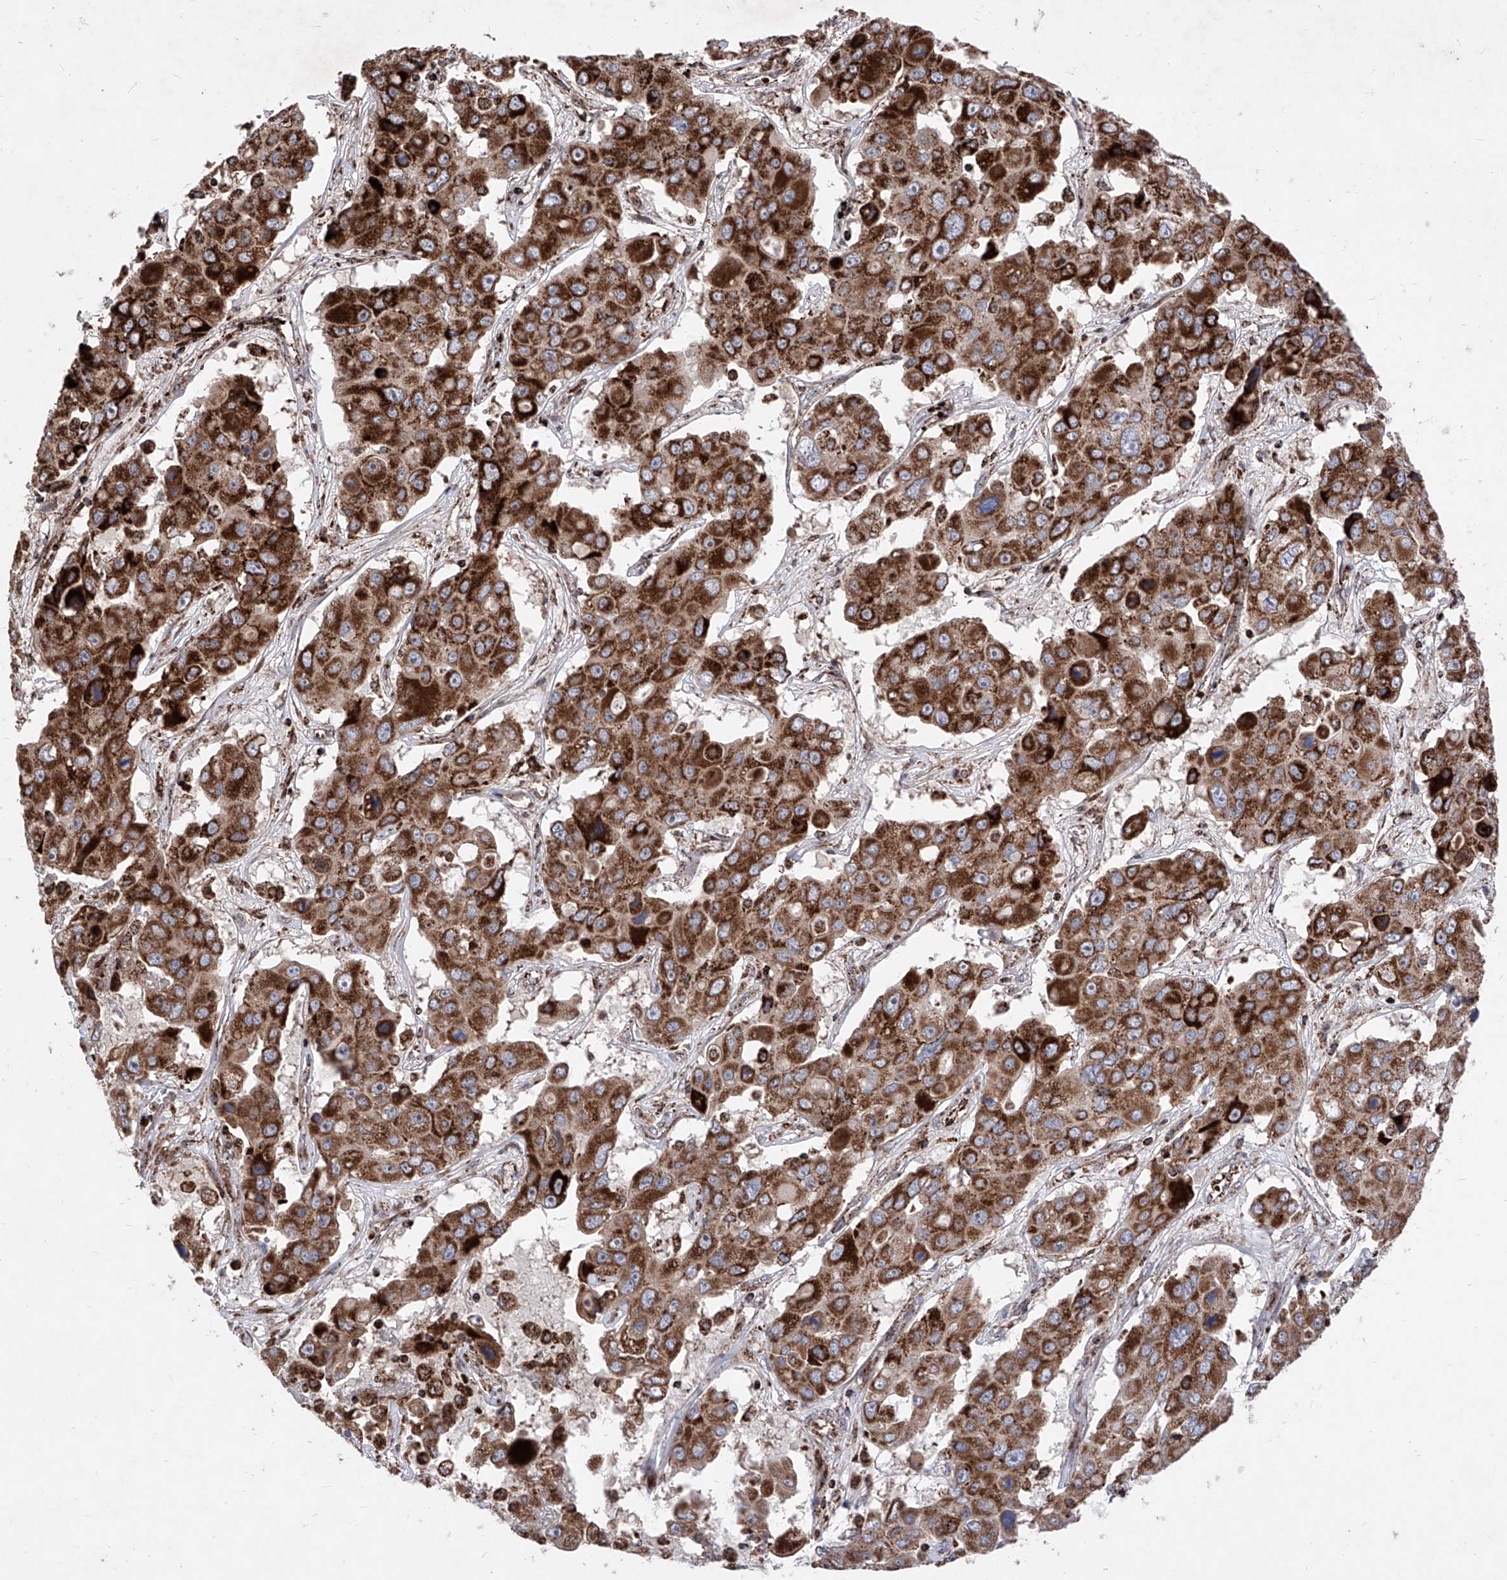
{"staining": {"intensity": "strong", "quantity": "25%-75%", "location": "cytoplasmic/membranous"}, "tissue": "liver cancer", "cell_type": "Tumor cells", "image_type": "cancer", "snomed": [{"axis": "morphology", "description": "Cholangiocarcinoma"}, {"axis": "topography", "description": "Liver"}], "caption": "The photomicrograph exhibits staining of liver cancer, revealing strong cytoplasmic/membranous protein staining (brown color) within tumor cells.", "gene": "SEMA6A", "patient": {"sex": "male", "age": 67}}